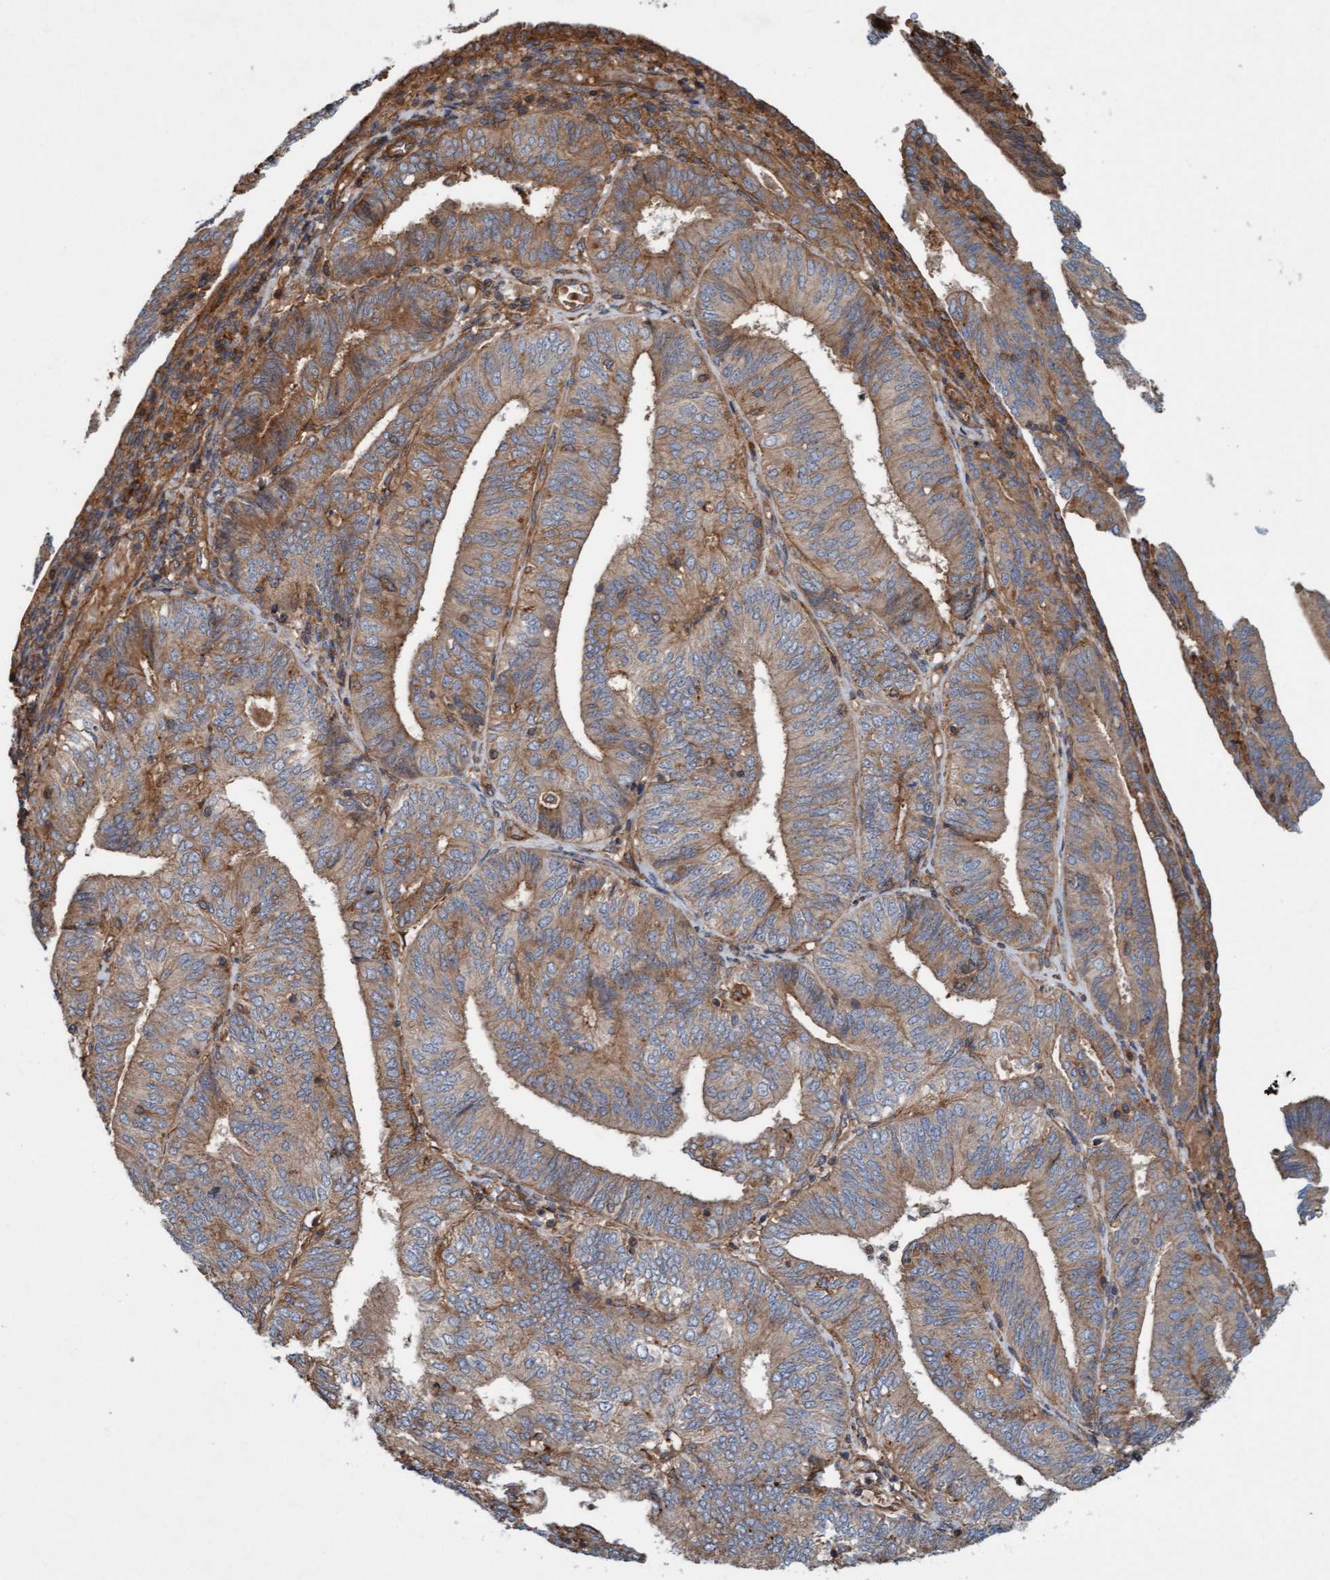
{"staining": {"intensity": "moderate", "quantity": ">75%", "location": "cytoplasmic/membranous"}, "tissue": "endometrial cancer", "cell_type": "Tumor cells", "image_type": "cancer", "snomed": [{"axis": "morphology", "description": "Adenocarcinoma, NOS"}, {"axis": "topography", "description": "Endometrium"}], "caption": "Tumor cells reveal medium levels of moderate cytoplasmic/membranous expression in approximately >75% of cells in human endometrial cancer (adenocarcinoma). (Brightfield microscopy of DAB IHC at high magnification).", "gene": "ERAL1", "patient": {"sex": "female", "age": 58}}